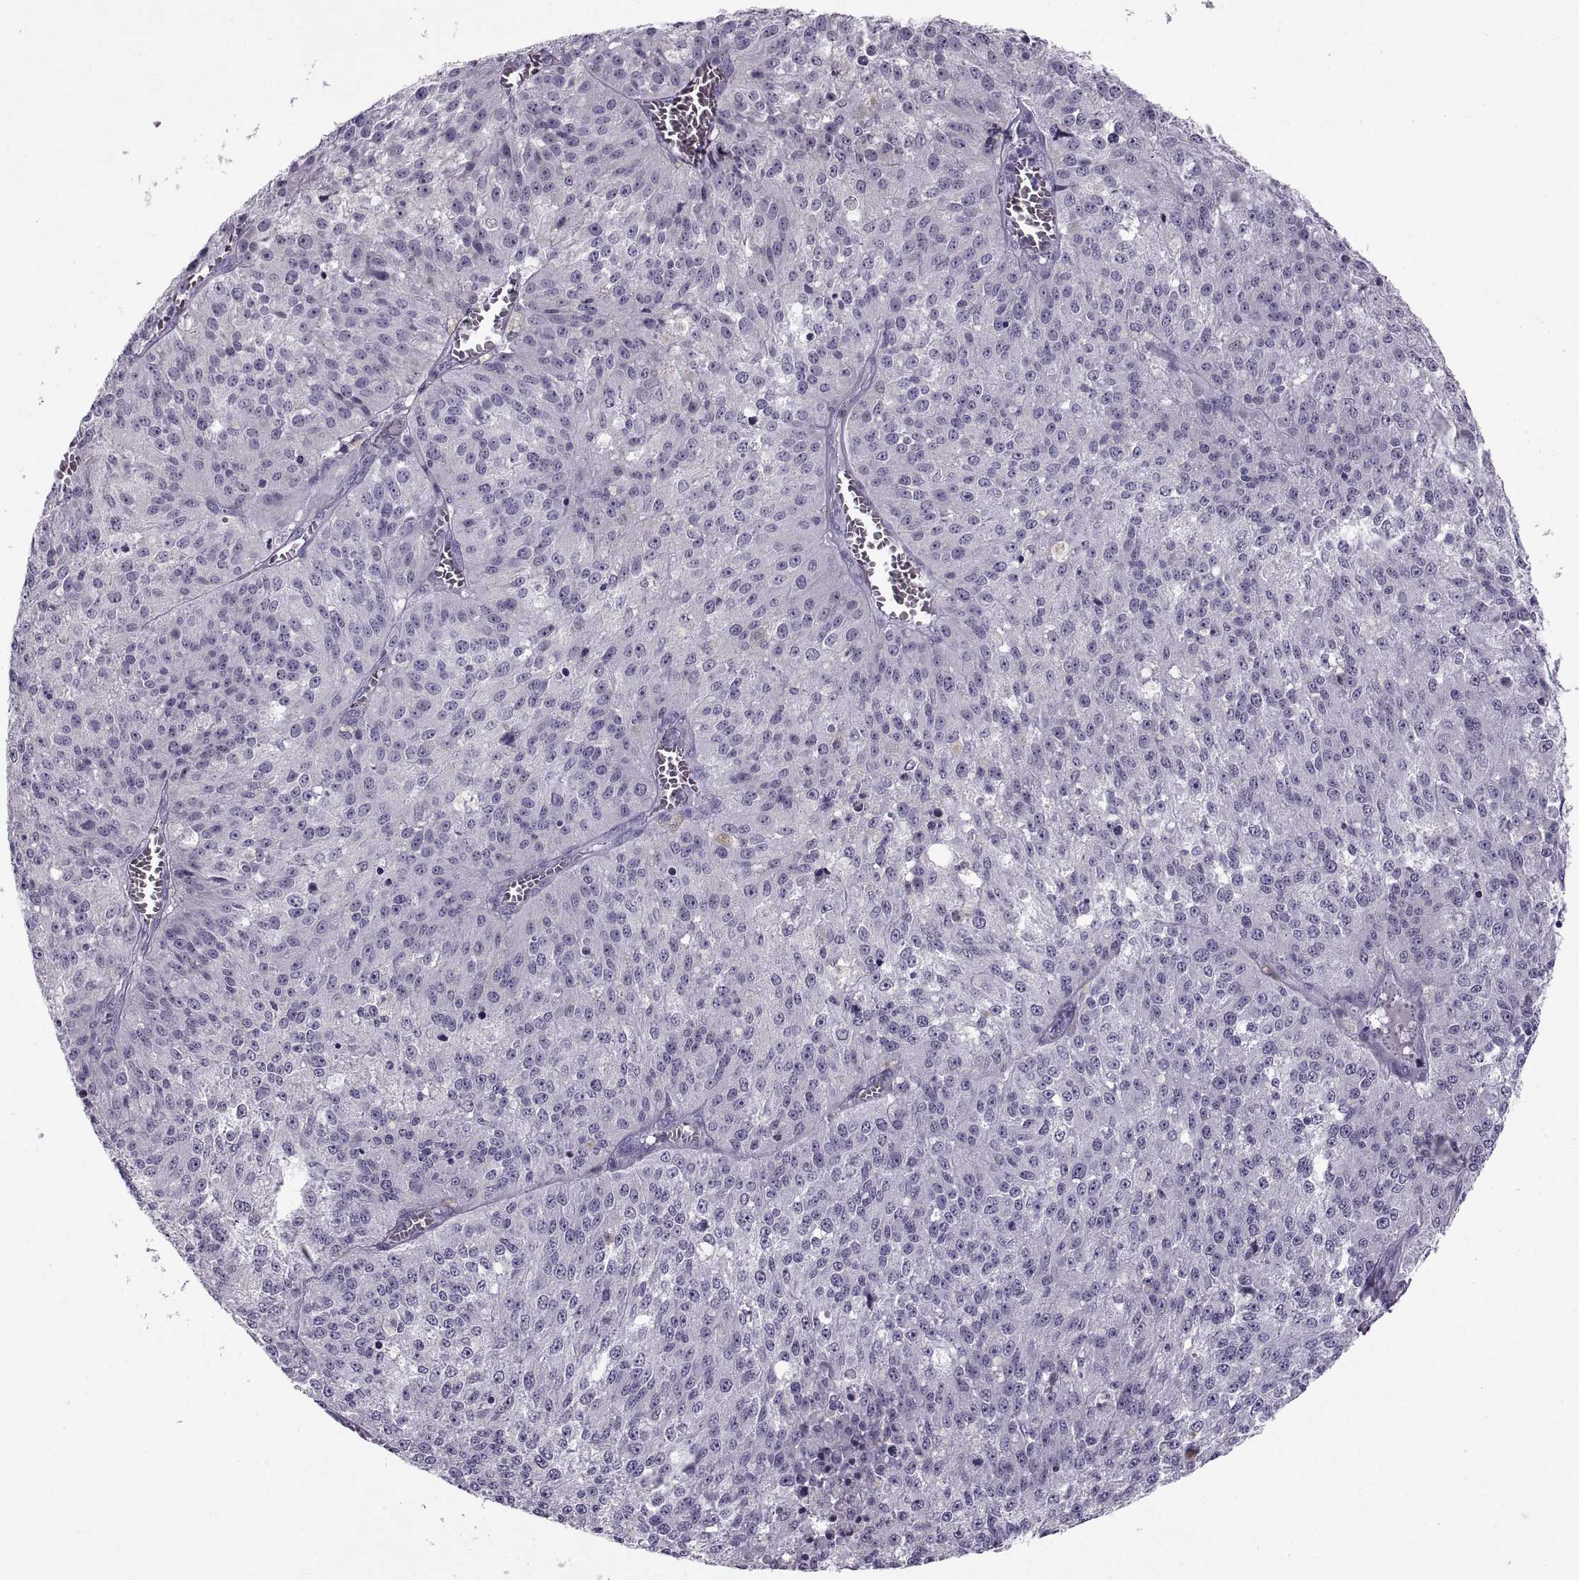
{"staining": {"intensity": "negative", "quantity": "none", "location": "none"}, "tissue": "melanoma", "cell_type": "Tumor cells", "image_type": "cancer", "snomed": [{"axis": "morphology", "description": "Malignant melanoma, Metastatic site"}, {"axis": "topography", "description": "Lymph node"}], "caption": "Immunohistochemistry (IHC) histopathology image of neoplastic tissue: human malignant melanoma (metastatic site) stained with DAB (3,3'-diaminobenzidine) demonstrates no significant protein staining in tumor cells.", "gene": "RLBP1", "patient": {"sex": "female", "age": 64}}